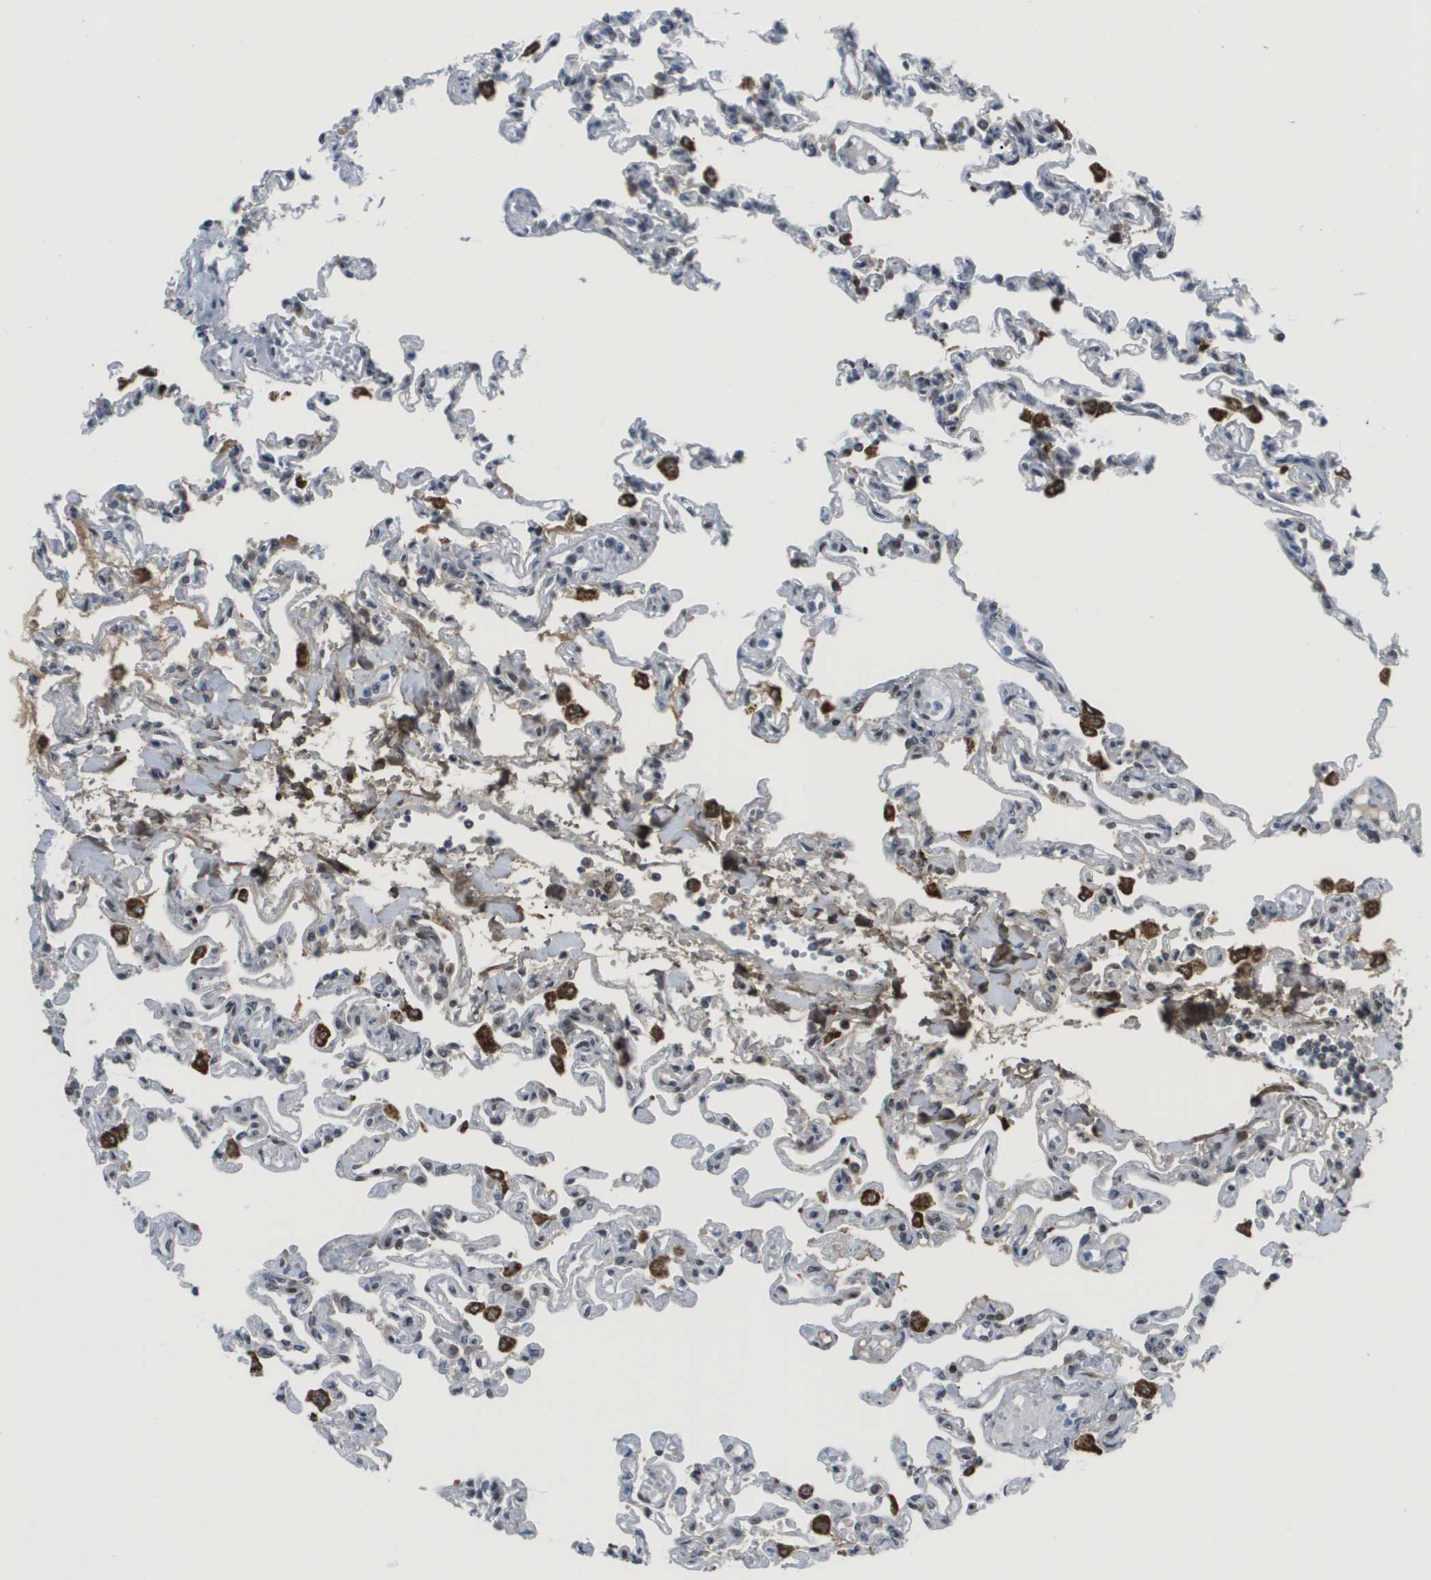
{"staining": {"intensity": "moderate", "quantity": "<25%", "location": "cytoplasmic/membranous,nuclear"}, "tissue": "lung", "cell_type": "Alveolar cells", "image_type": "normal", "snomed": [{"axis": "morphology", "description": "Normal tissue, NOS"}, {"axis": "topography", "description": "Lung"}], "caption": "Protein staining demonstrates moderate cytoplasmic/membranous,nuclear positivity in about <25% of alveolar cells in benign lung.", "gene": "SMARCAD1", "patient": {"sex": "male", "age": 21}}